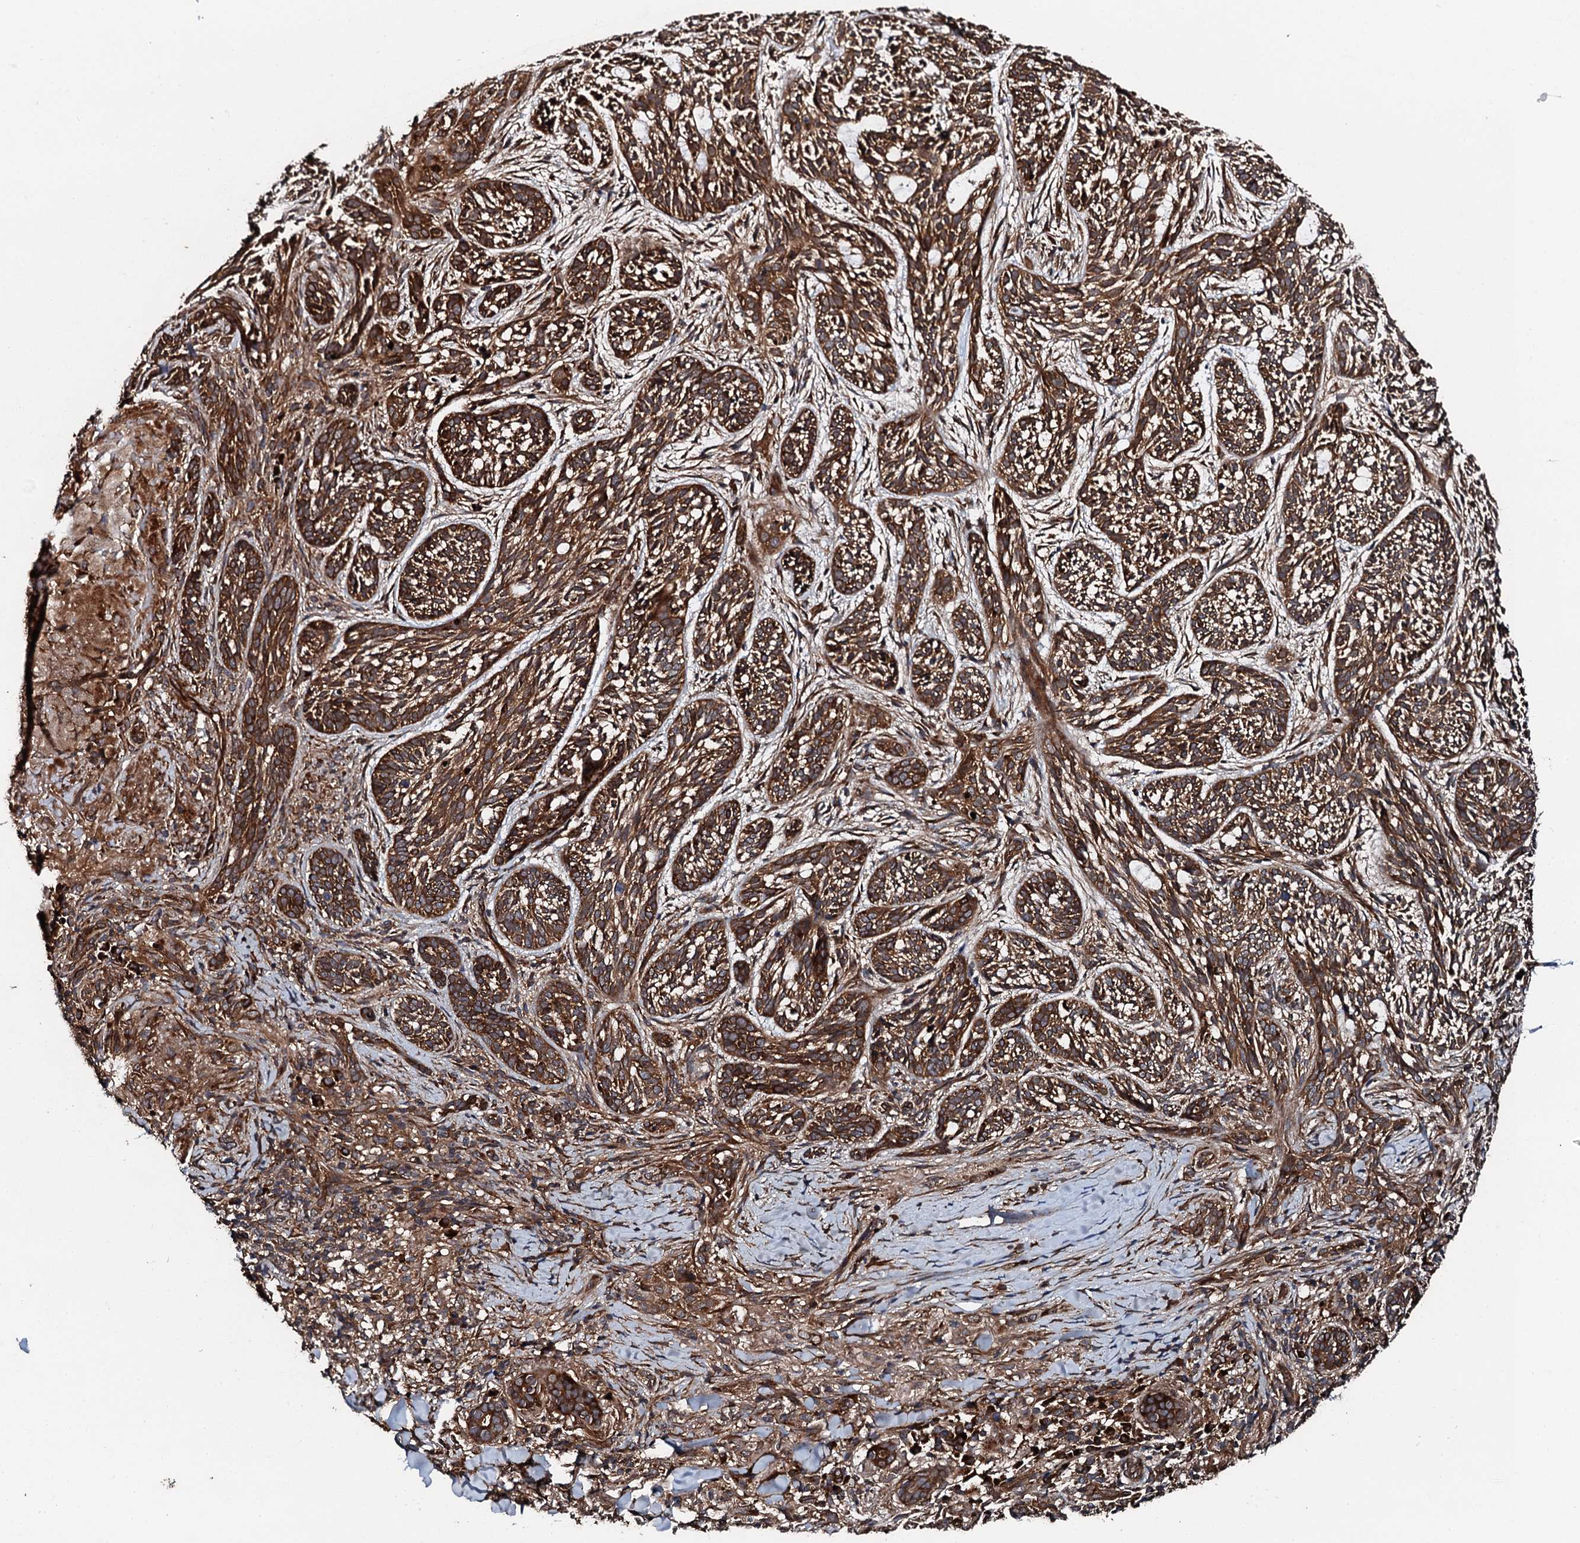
{"staining": {"intensity": "strong", "quantity": ">75%", "location": "cytoplasmic/membranous"}, "tissue": "skin cancer", "cell_type": "Tumor cells", "image_type": "cancer", "snomed": [{"axis": "morphology", "description": "Basal cell carcinoma"}, {"axis": "topography", "description": "Skin"}], "caption": "The photomicrograph displays immunohistochemical staining of skin basal cell carcinoma. There is strong cytoplasmic/membranous positivity is seen in about >75% of tumor cells.", "gene": "FLYWCH1", "patient": {"sex": "male", "age": 71}}